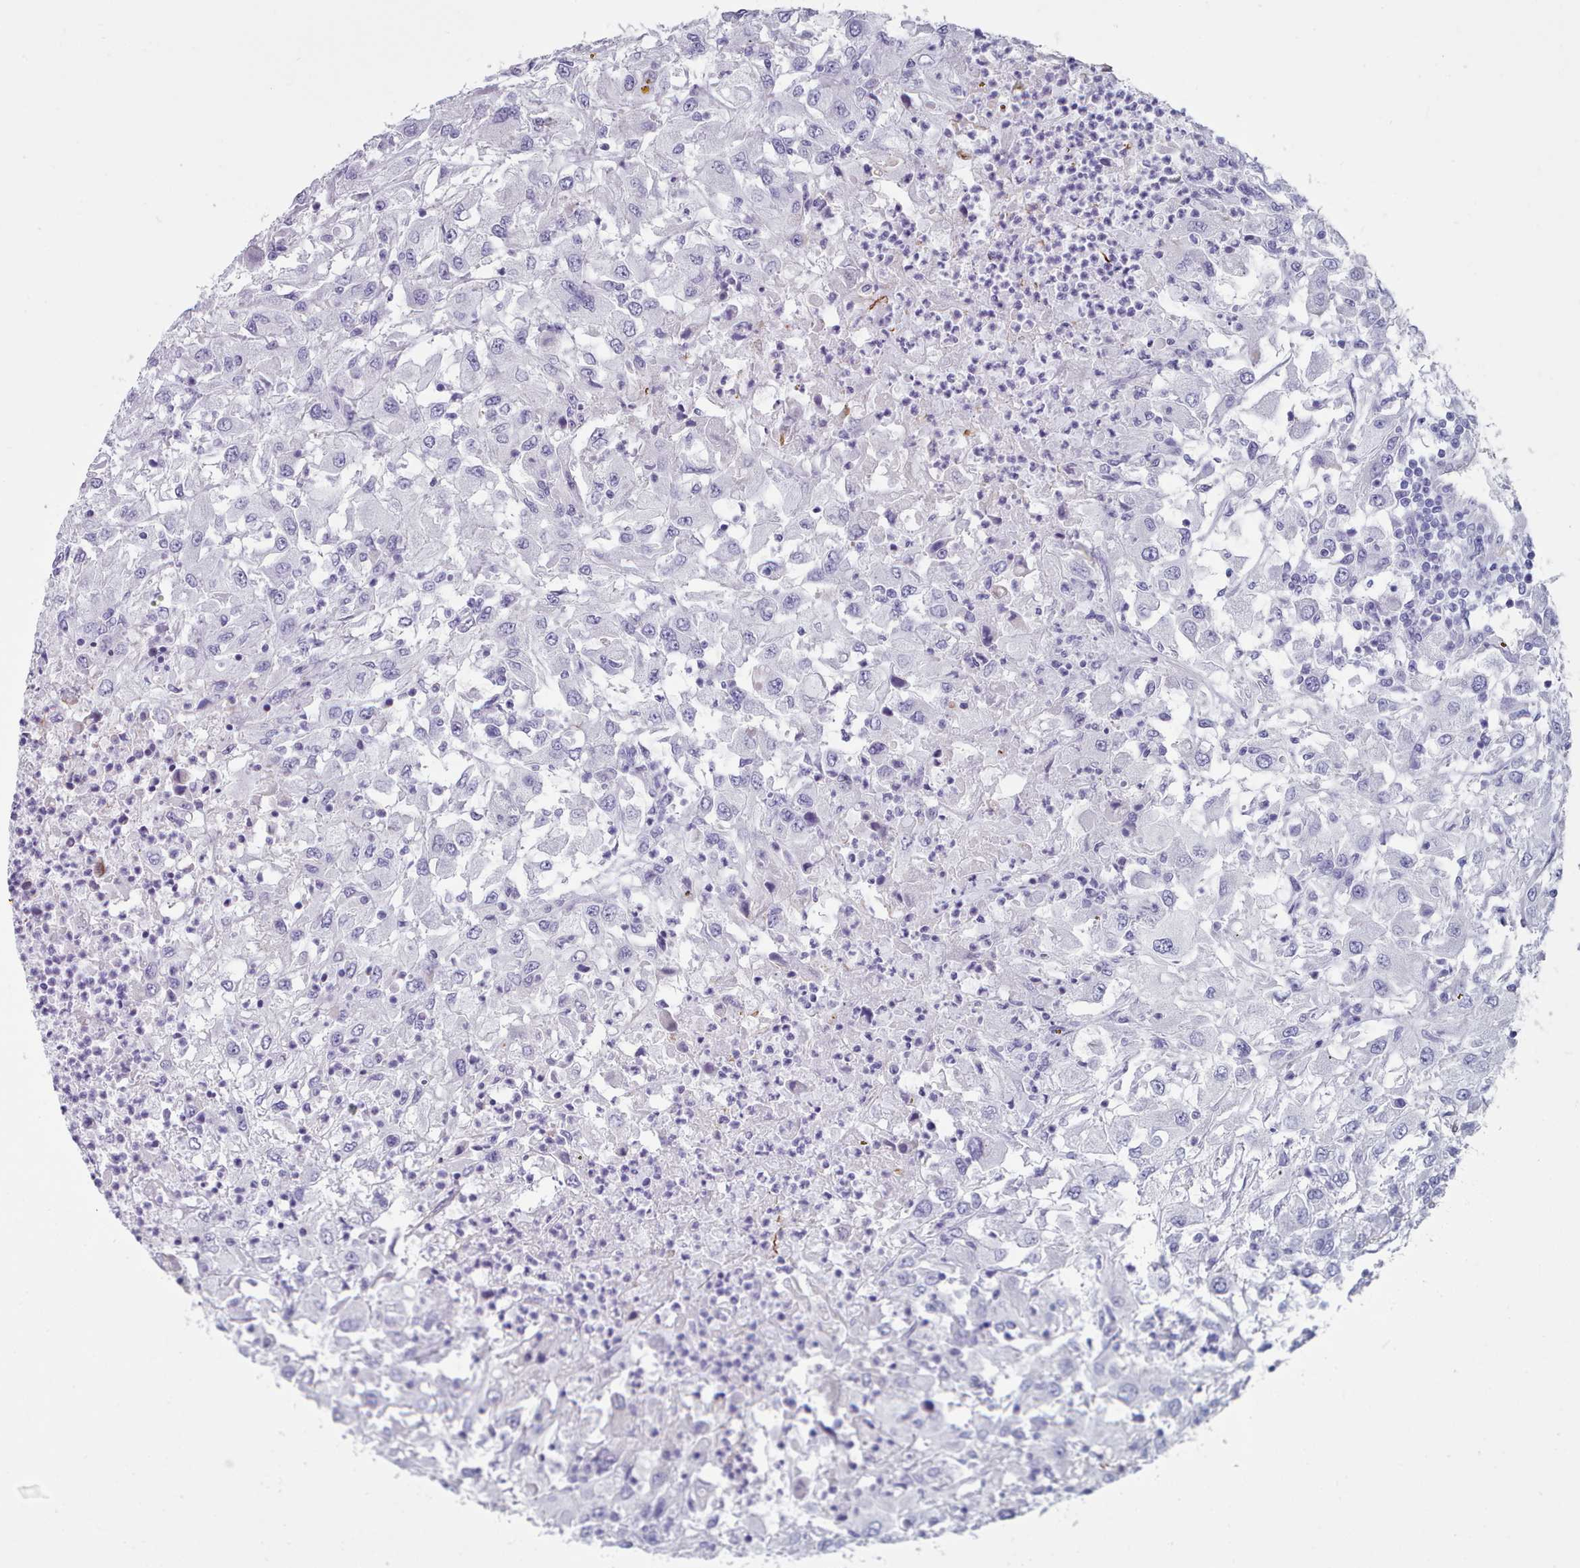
{"staining": {"intensity": "negative", "quantity": "none", "location": "none"}, "tissue": "renal cancer", "cell_type": "Tumor cells", "image_type": "cancer", "snomed": [{"axis": "morphology", "description": "Adenocarcinoma, NOS"}, {"axis": "topography", "description": "Kidney"}], "caption": "There is no significant positivity in tumor cells of renal cancer (adenocarcinoma).", "gene": "FPGS", "patient": {"sex": "female", "age": 67}}